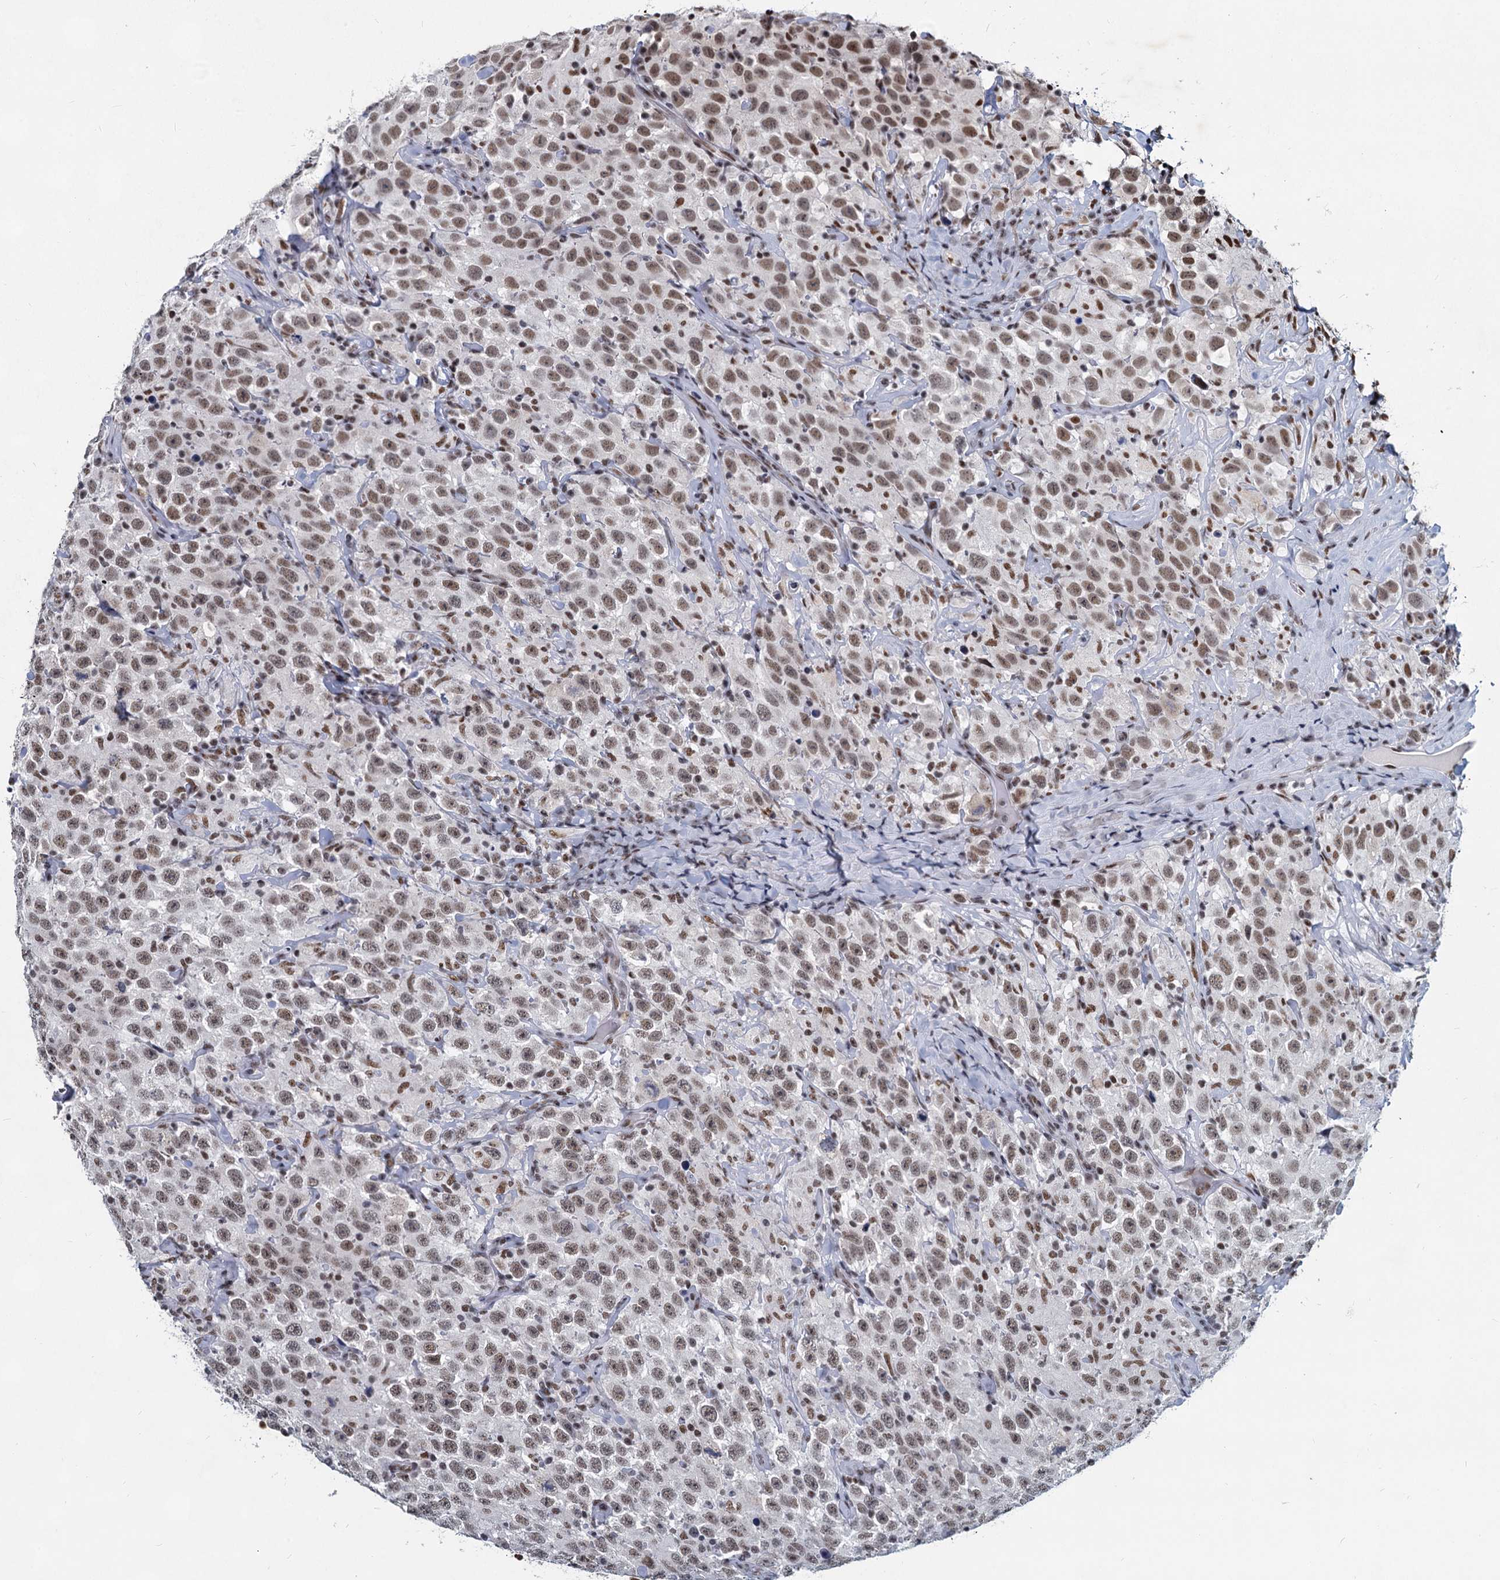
{"staining": {"intensity": "moderate", "quantity": ">75%", "location": "nuclear"}, "tissue": "testis cancer", "cell_type": "Tumor cells", "image_type": "cancer", "snomed": [{"axis": "morphology", "description": "Seminoma, NOS"}, {"axis": "topography", "description": "Testis"}], "caption": "A brown stain highlights moderate nuclear expression of a protein in testis cancer tumor cells.", "gene": "METTL14", "patient": {"sex": "male", "age": 41}}